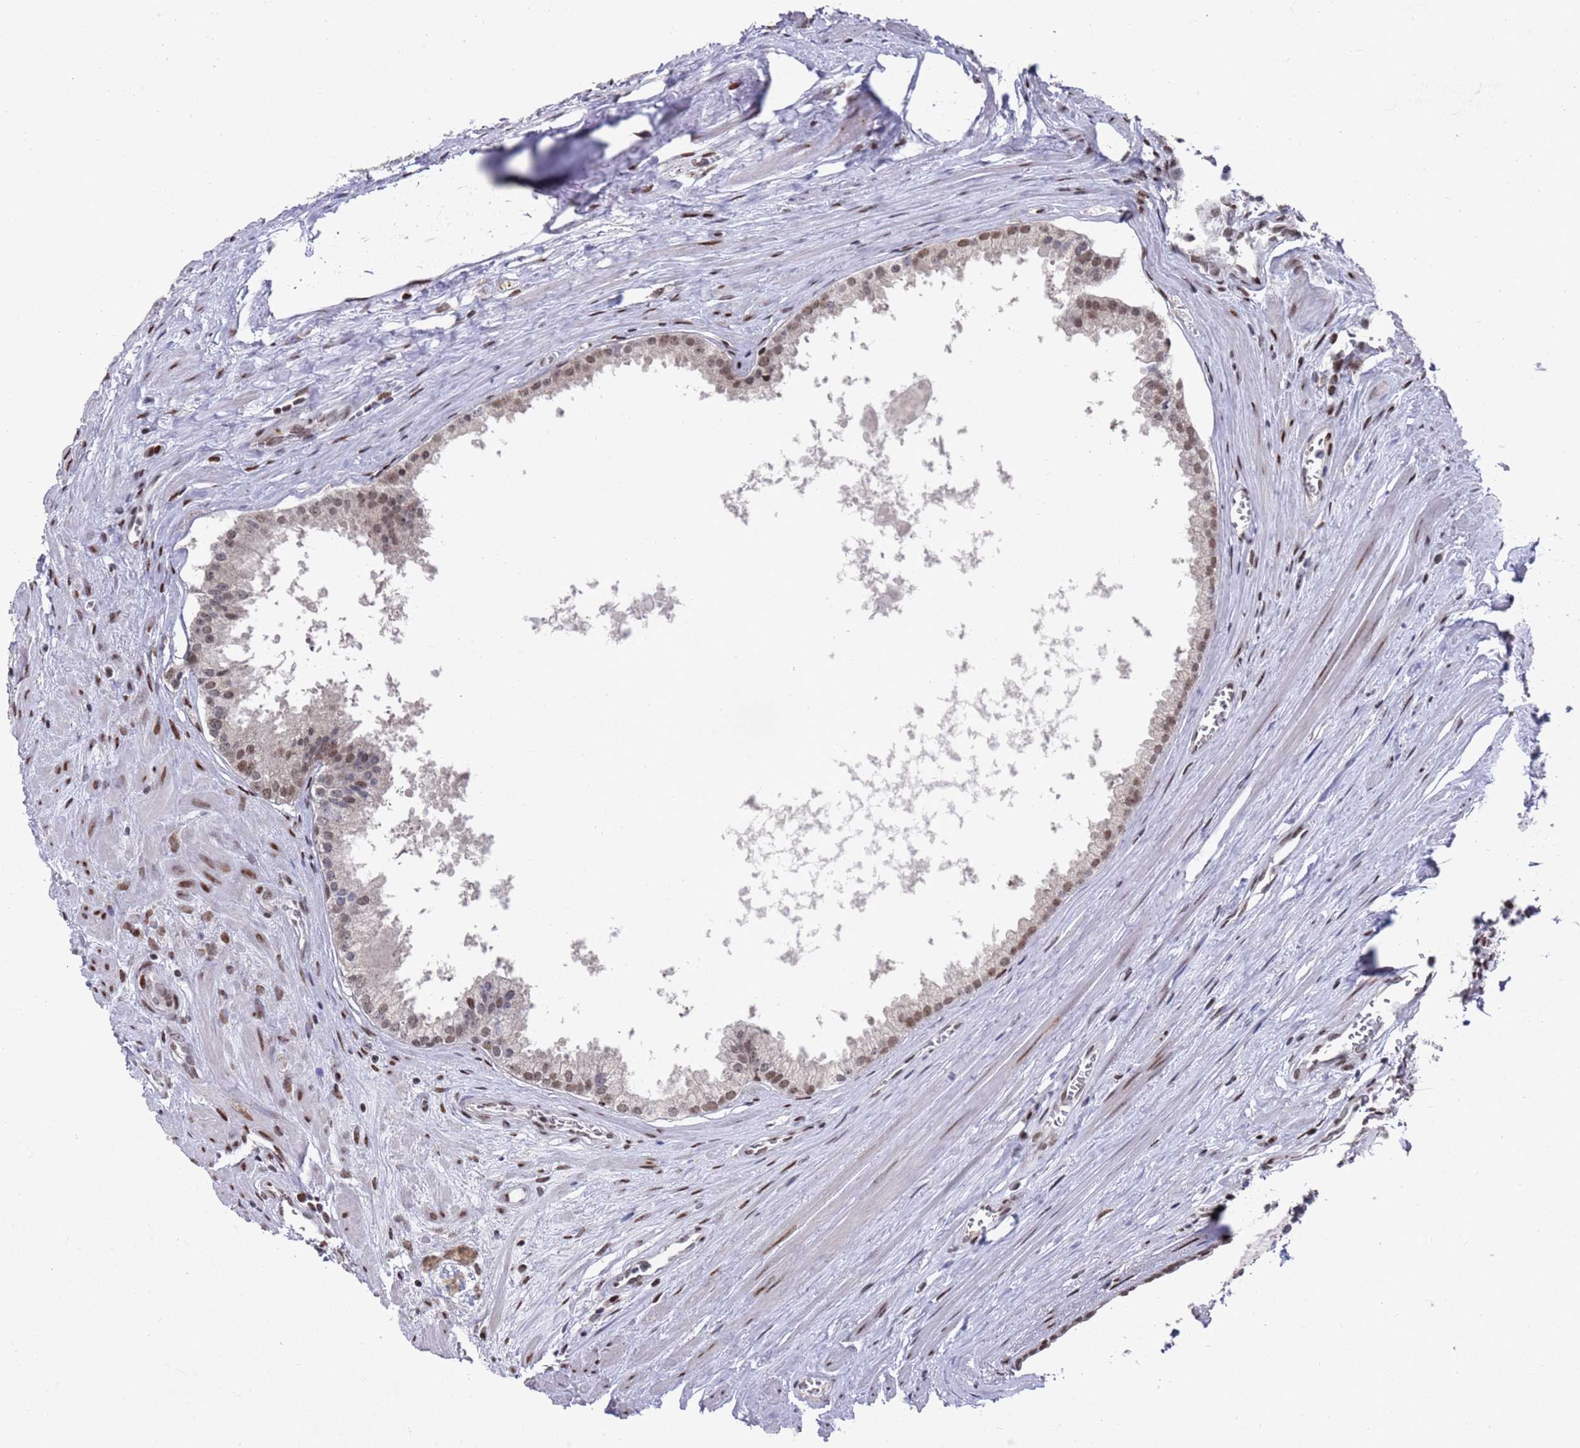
{"staining": {"intensity": "moderate", "quantity": ">75%", "location": "nuclear"}, "tissue": "prostate cancer", "cell_type": "Tumor cells", "image_type": "cancer", "snomed": [{"axis": "morphology", "description": "Adenocarcinoma, High grade"}, {"axis": "topography", "description": "Prostate"}], "caption": "IHC (DAB (3,3'-diaminobenzidine)) staining of prostate cancer reveals moderate nuclear protein expression in approximately >75% of tumor cells.", "gene": "COPS6", "patient": {"sex": "male", "age": 68}}